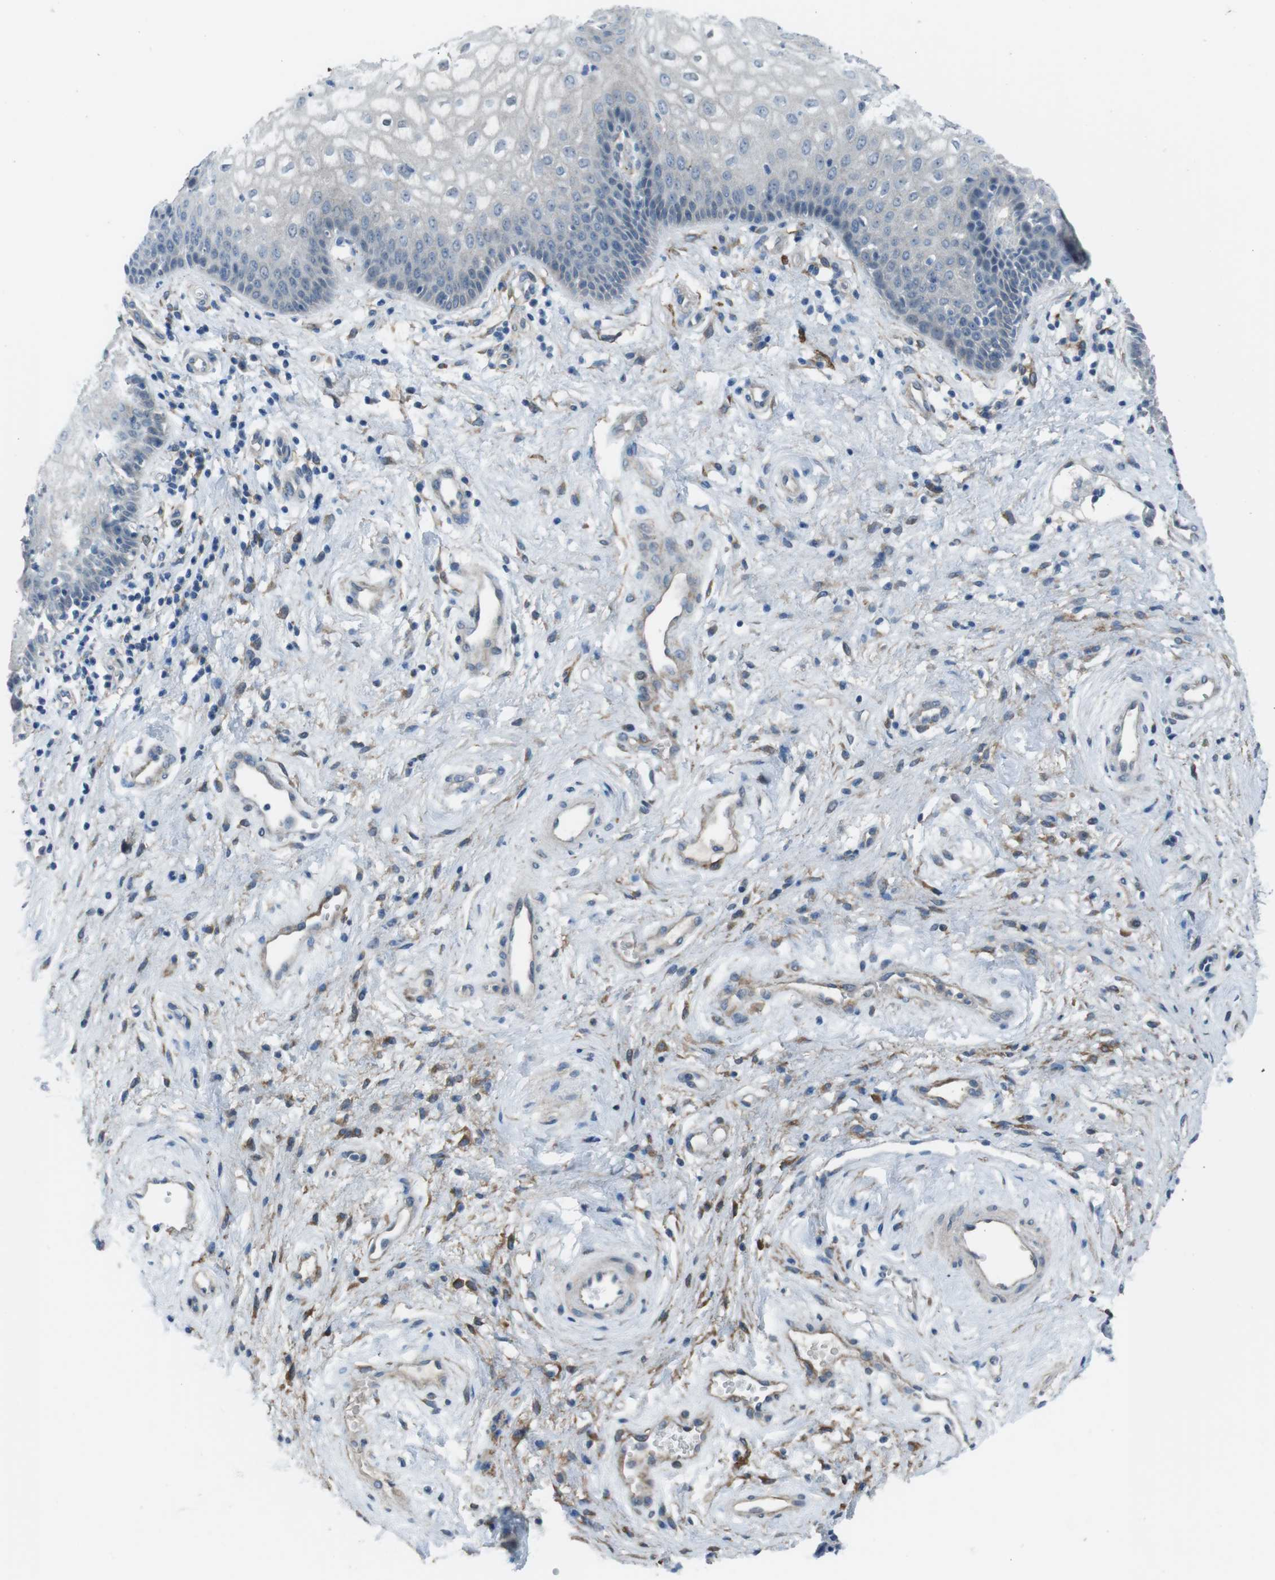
{"staining": {"intensity": "negative", "quantity": "none", "location": "none"}, "tissue": "vagina", "cell_type": "Squamous epithelial cells", "image_type": "normal", "snomed": [{"axis": "morphology", "description": "Normal tissue, NOS"}, {"axis": "topography", "description": "Vagina"}], "caption": "Immunohistochemical staining of normal human vagina exhibits no significant positivity in squamous epithelial cells. (DAB immunohistochemistry (IHC) visualized using brightfield microscopy, high magnification).", "gene": "ANK2", "patient": {"sex": "female", "age": 34}}